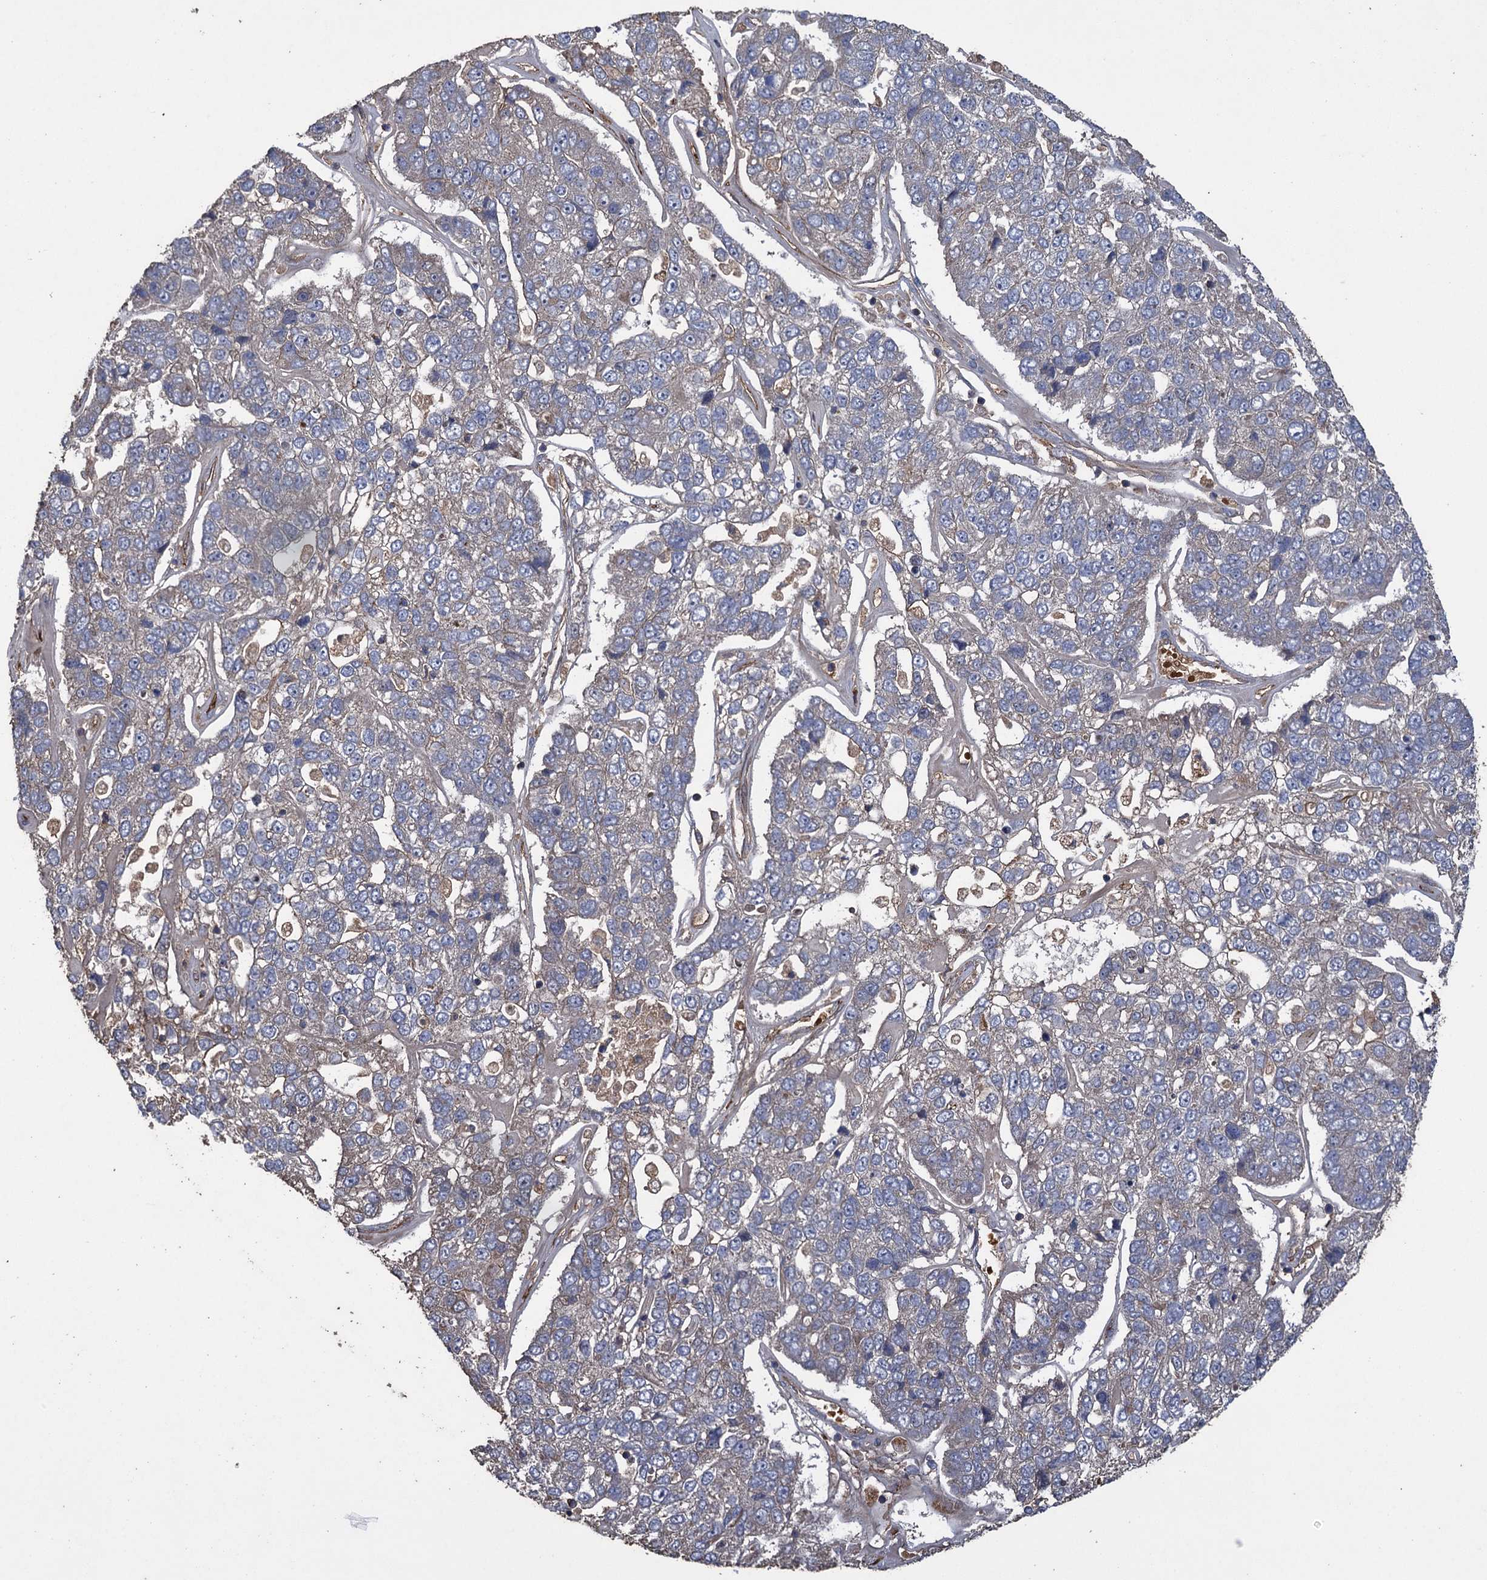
{"staining": {"intensity": "negative", "quantity": "none", "location": "none"}, "tissue": "pancreatic cancer", "cell_type": "Tumor cells", "image_type": "cancer", "snomed": [{"axis": "morphology", "description": "Adenocarcinoma, NOS"}, {"axis": "topography", "description": "Pancreas"}], "caption": "This histopathology image is of adenocarcinoma (pancreatic) stained with immunohistochemistry (IHC) to label a protein in brown with the nuclei are counter-stained blue. There is no positivity in tumor cells. Brightfield microscopy of IHC stained with DAB (brown) and hematoxylin (blue), captured at high magnification.", "gene": "TXNDC11", "patient": {"sex": "female", "age": 61}}